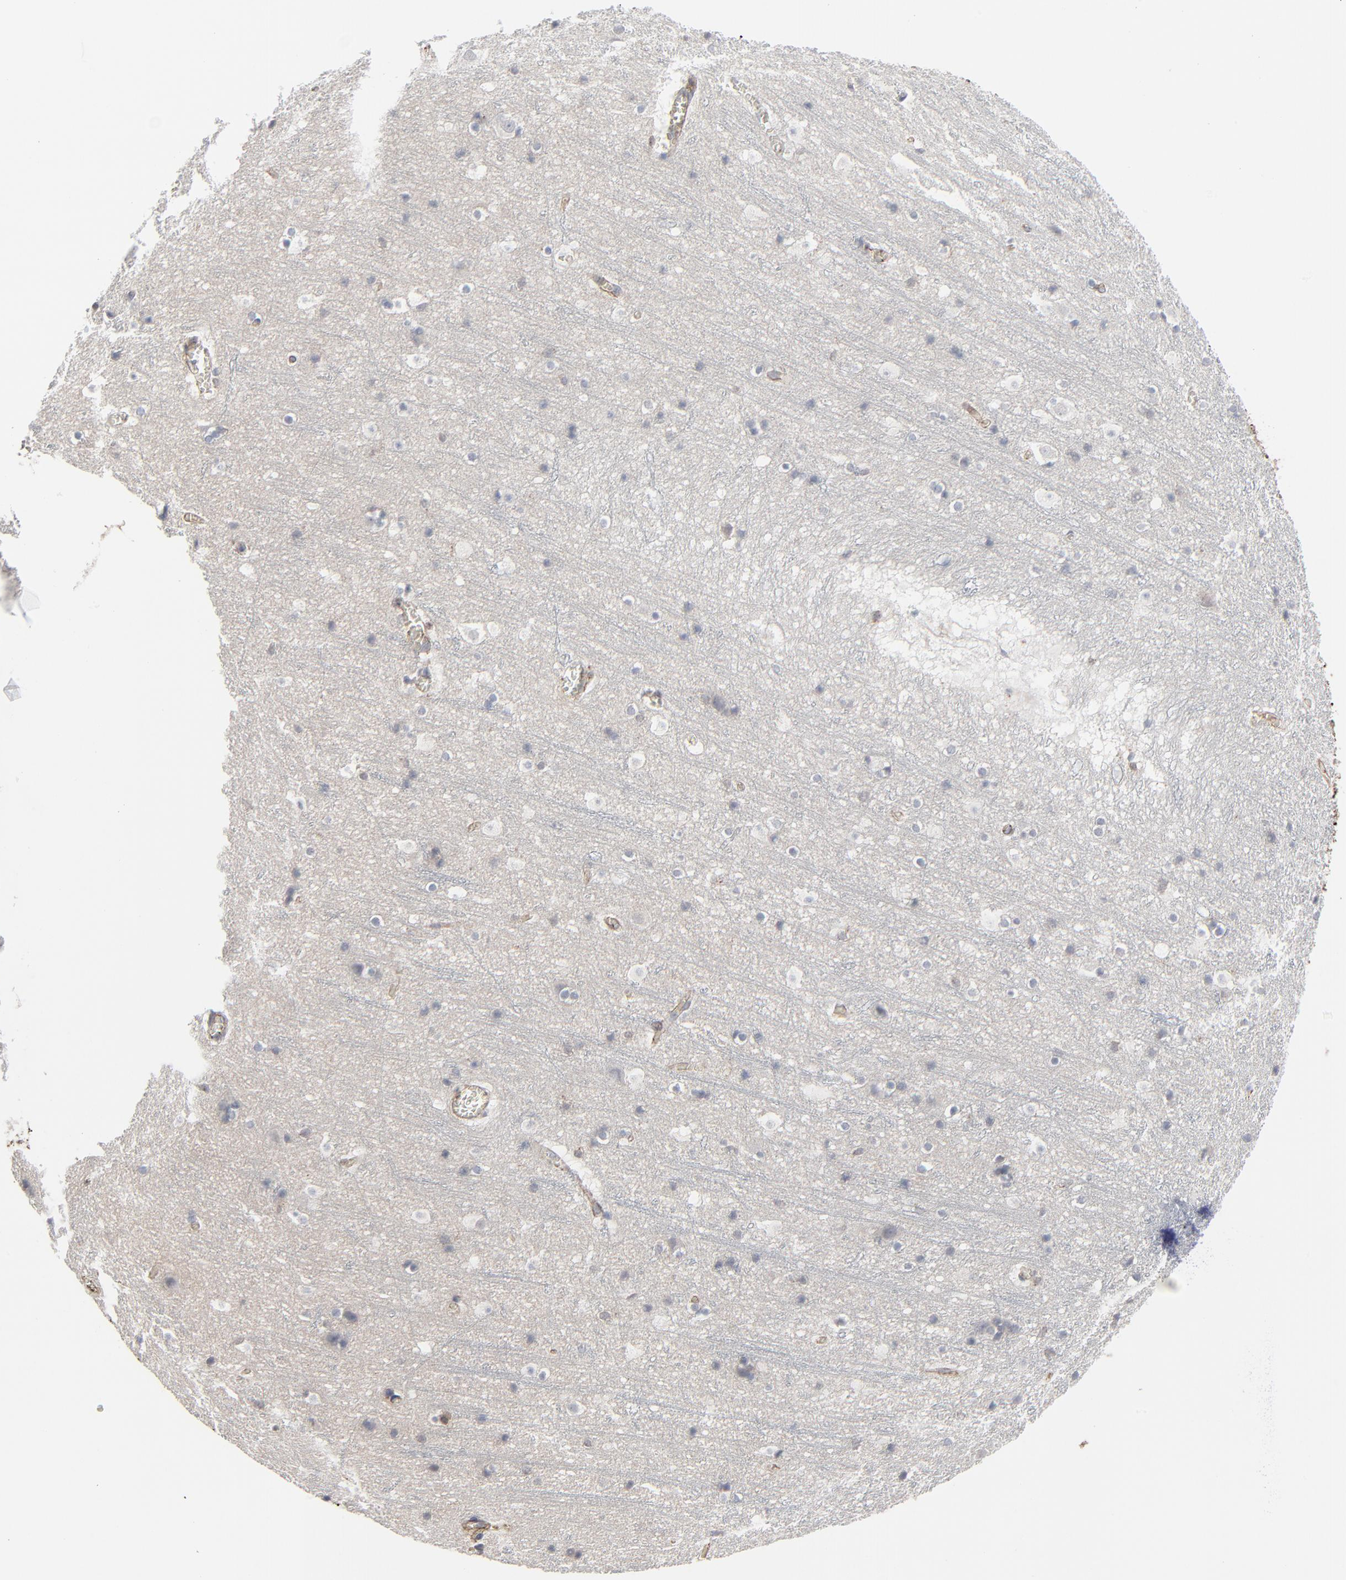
{"staining": {"intensity": "weak", "quantity": ">75%", "location": "cytoplasmic/membranous"}, "tissue": "cerebral cortex", "cell_type": "Endothelial cells", "image_type": "normal", "snomed": [{"axis": "morphology", "description": "Normal tissue, NOS"}, {"axis": "topography", "description": "Cerebral cortex"}], "caption": "High-magnification brightfield microscopy of normal cerebral cortex stained with DAB (brown) and counterstained with hematoxylin (blue). endothelial cells exhibit weak cytoplasmic/membranous expression is seen in approximately>75% of cells.", "gene": "CTNND1", "patient": {"sex": "male", "age": 45}}